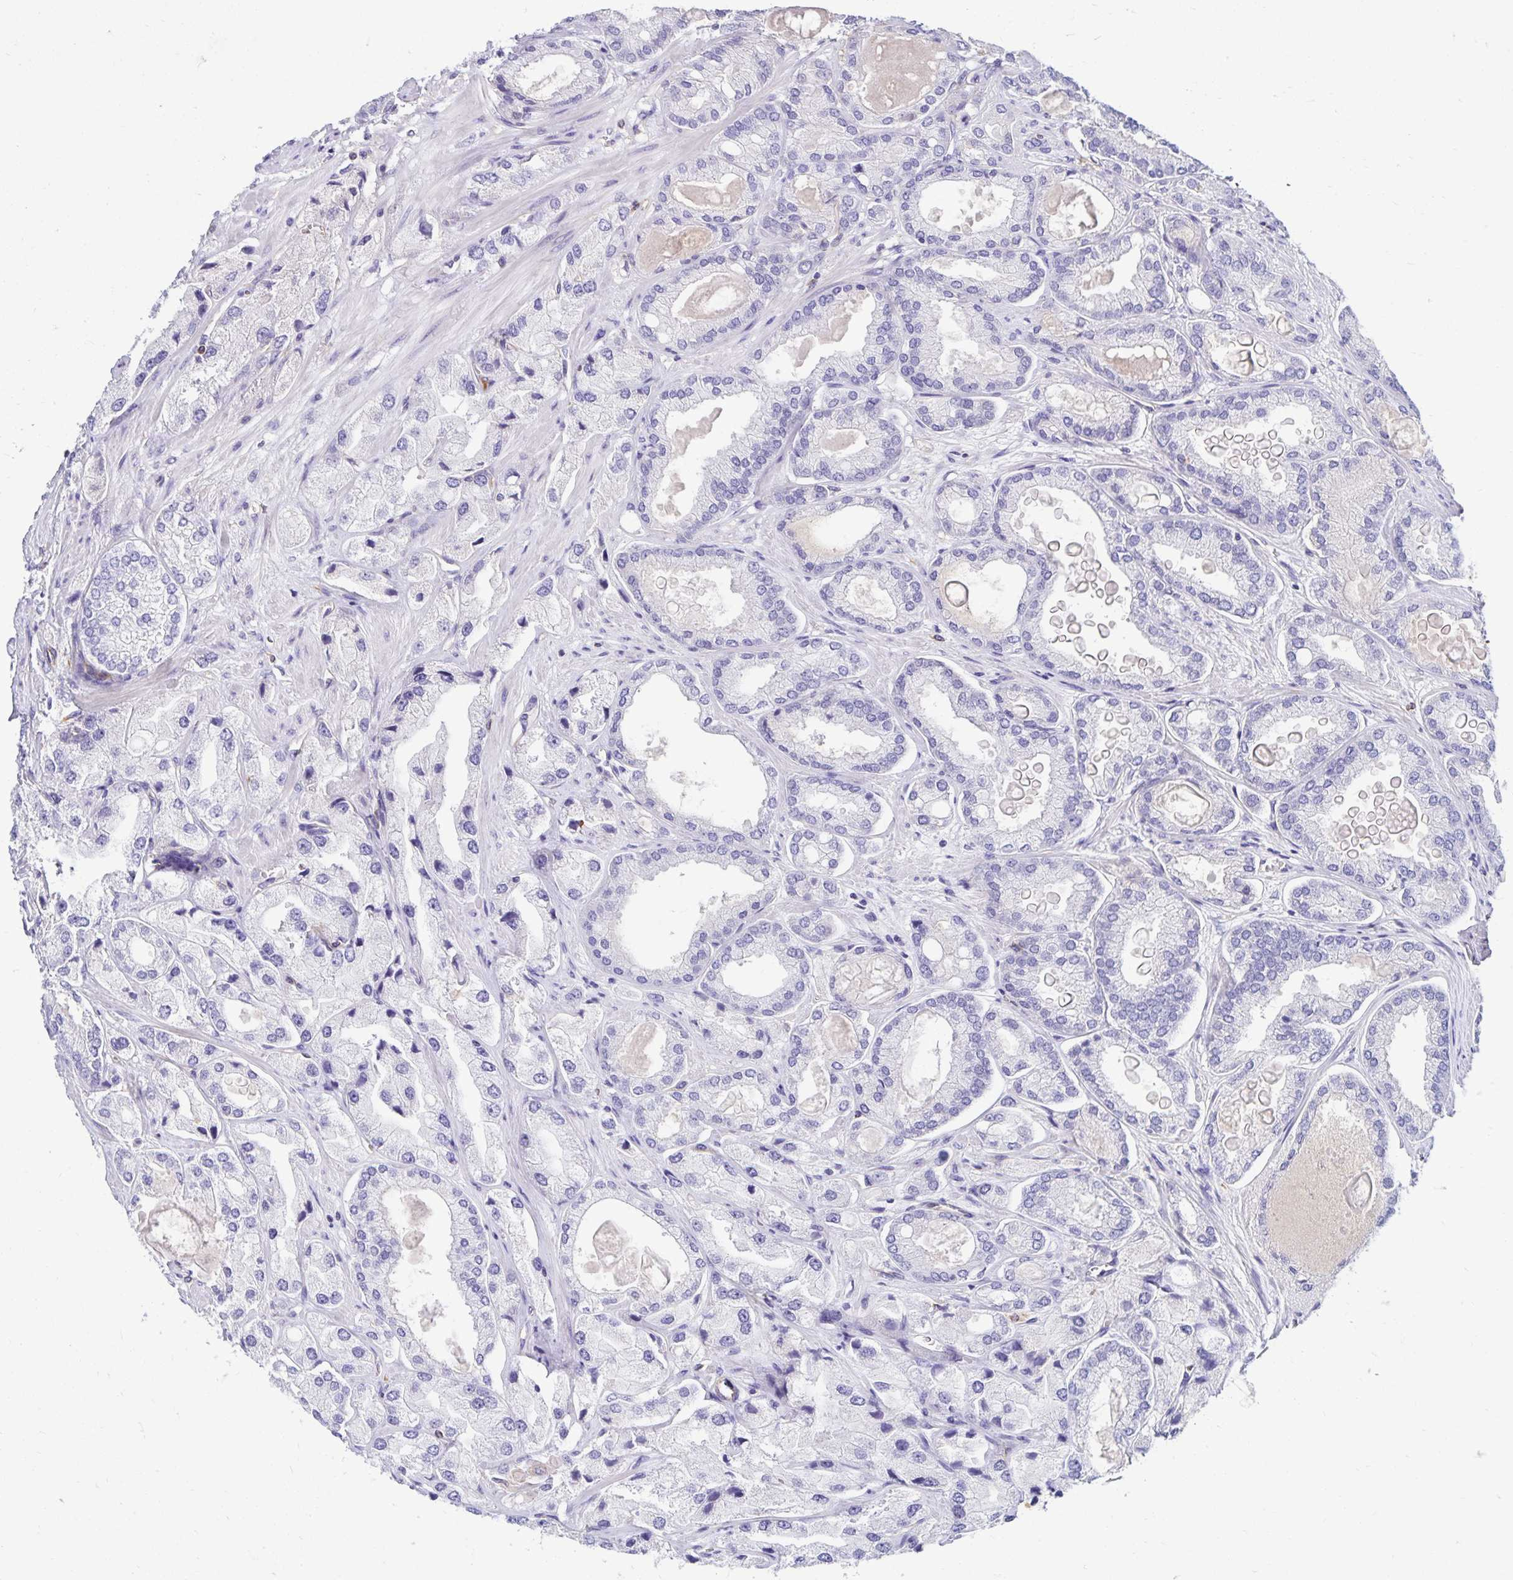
{"staining": {"intensity": "negative", "quantity": "none", "location": "none"}, "tissue": "prostate cancer", "cell_type": "Tumor cells", "image_type": "cancer", "snomed": [{"axis": "morphology", "description": "Adenocarcinoma, High grade"}, {"axis": "topography", "description": "Prostate"}], "caption": "IHC of prostate cancer reveals no positivity in tumor cells. (Stains: DAB (3,3'-diaminobenzidine) immunohistochemistry with hematoxylin counter stain, Microscopy: brightfield microscopy at high magnification).", "gene": "TRPV6", "patient": {"sex": "male", "age": 68}}